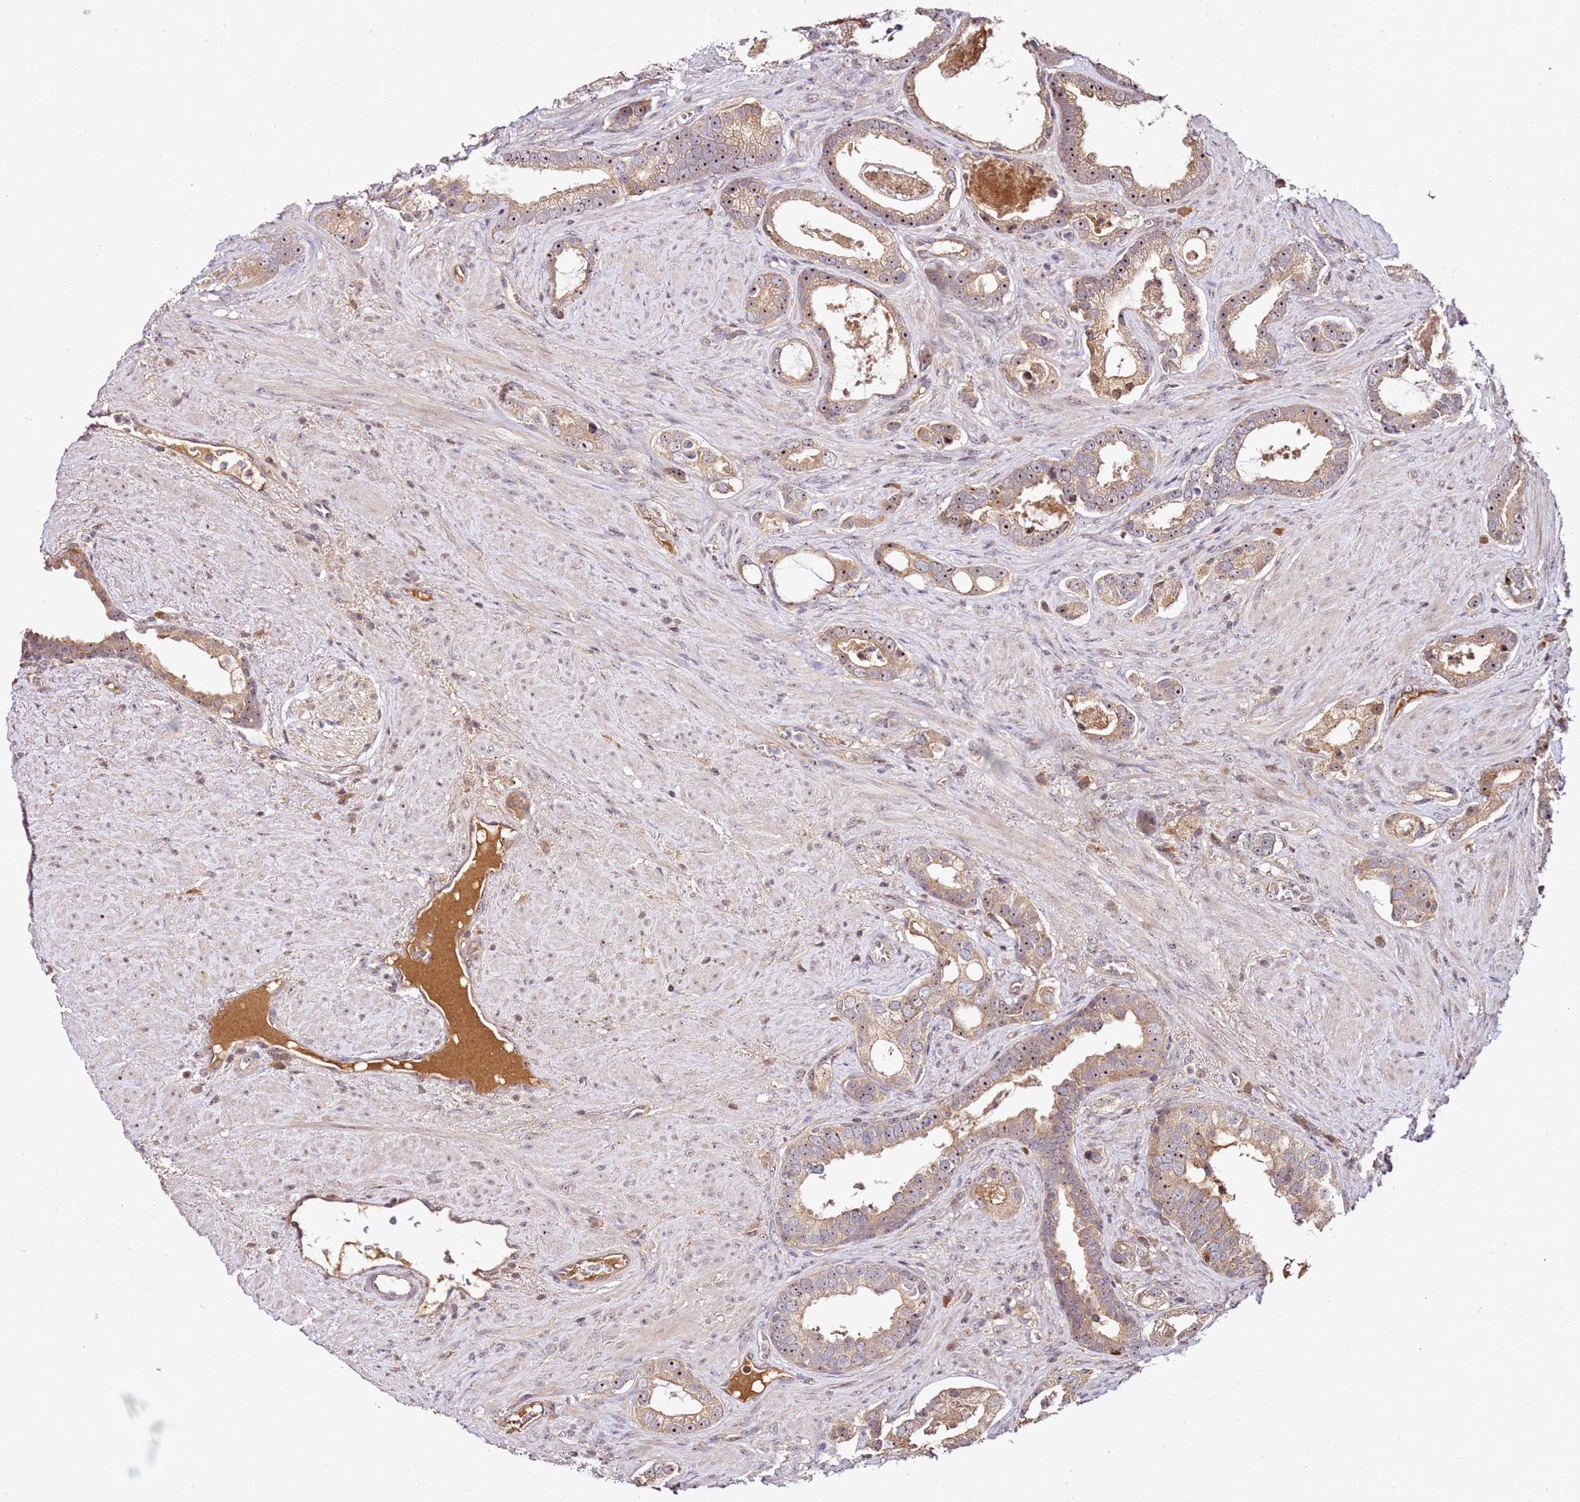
{"staining": {"intensity": "moderate", "quantity": ">75%", "location": "cytoplasmic/membranous,nuclear"}, "tissue": "prostate cancer", "cell_type": "Tumor cells", "image_type": "cancer", "snomed": [{"axis": "morphology", "description": "Adenocarcinoma, High grade"}, {"axis": "topography", "description": "Prostate"}], "caption": "IHC (DAB) staining of human prostate cancer exhibits moderate cytoplasmic/membranous and nuclear protein expression in about >75% of tumor cells. Nuclei are stained in blue.", "gene": "DDX27", "patient": {"sex": "male", "age": 67}}